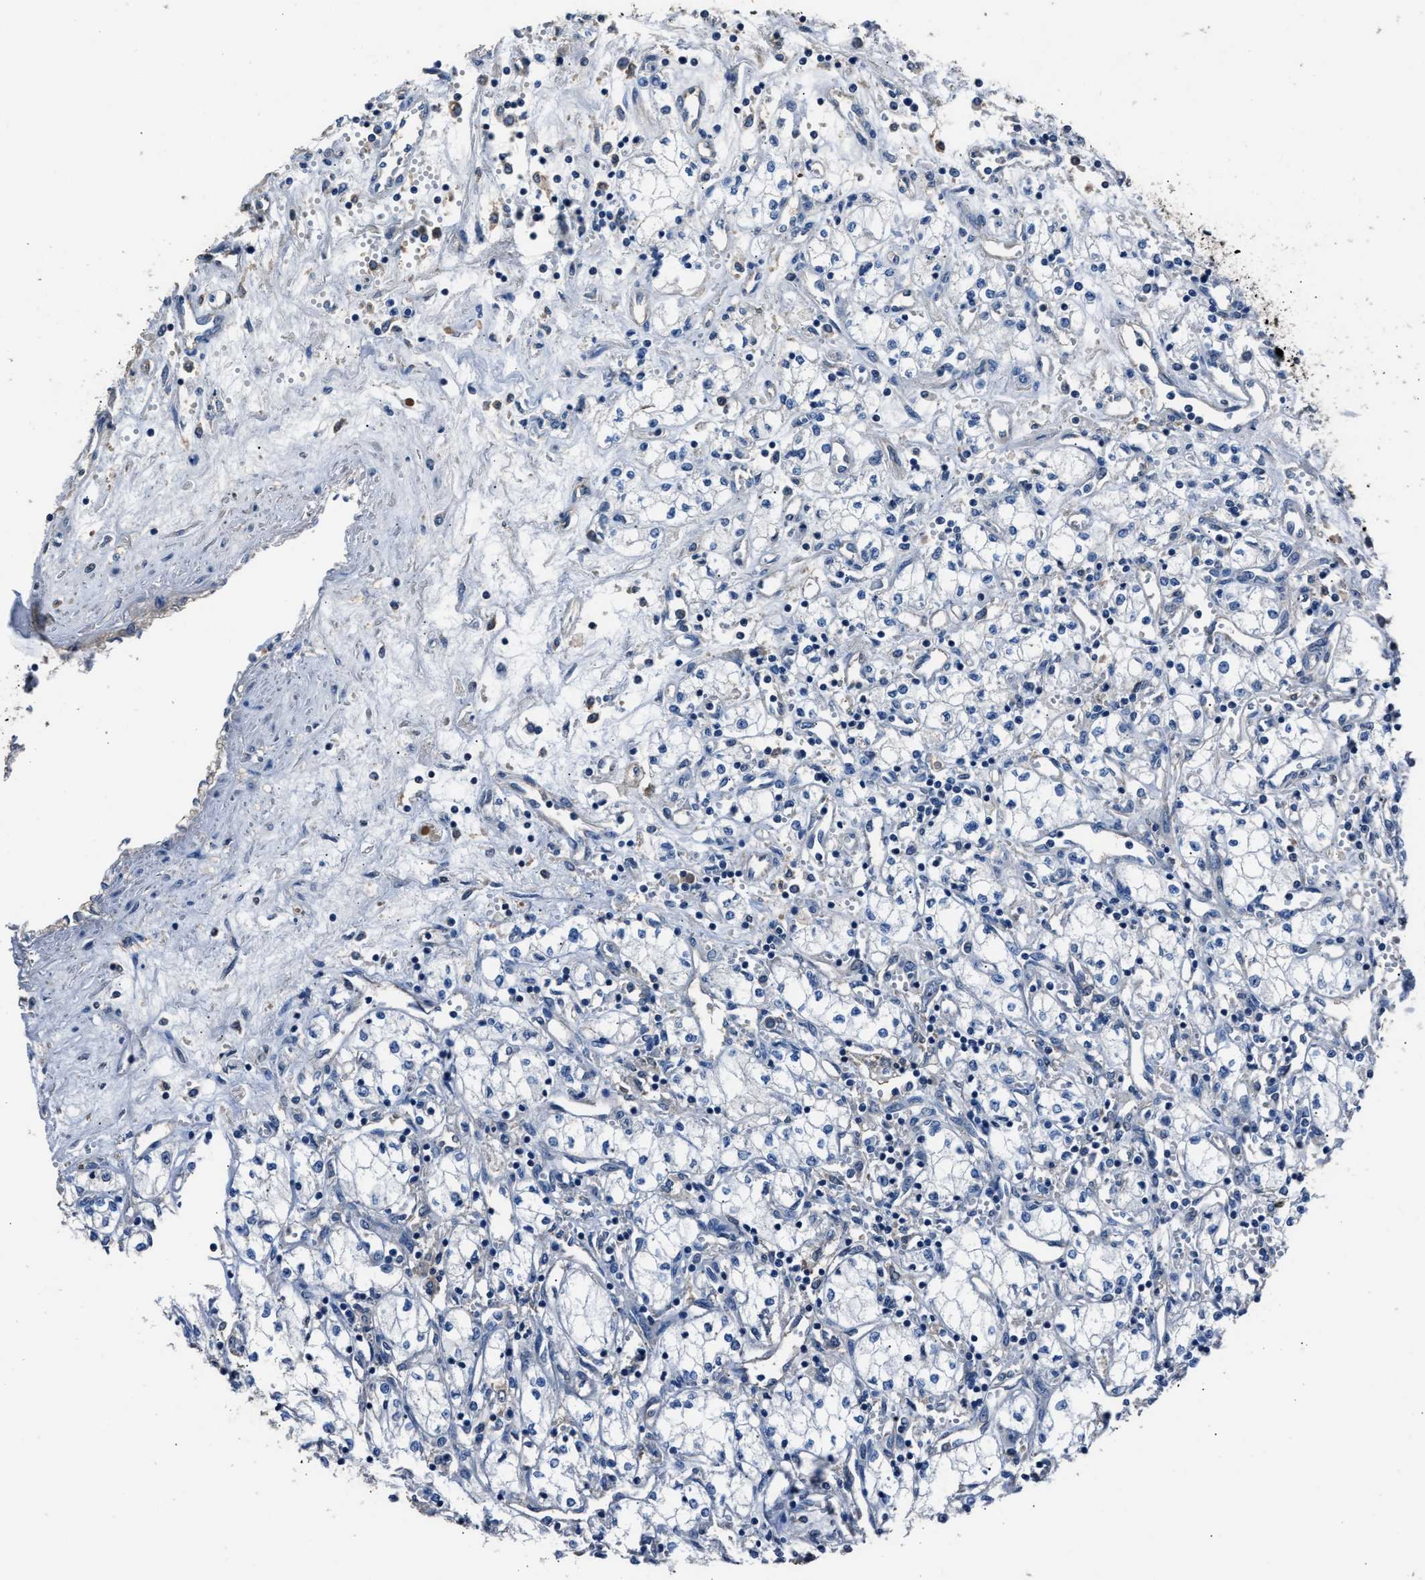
{"staining": {"intensity": "negative", "quantity": "none", "location": "none"}, "tissue": "renal cancer", "cell_type": "Tumor cells", "image_type": "cancer", "snomed": [{"axis": "morphology", "description": "Adenocarcinoma, NOS"}, {"axis": "topography", "description": "Kidney"}], "caption": "An image of renal adenocarcinoma stained for a protein exhibits no brown staining in tumor cells.", "gene": "GSTP1", "patient": {"sex": "male", "age": 59}}